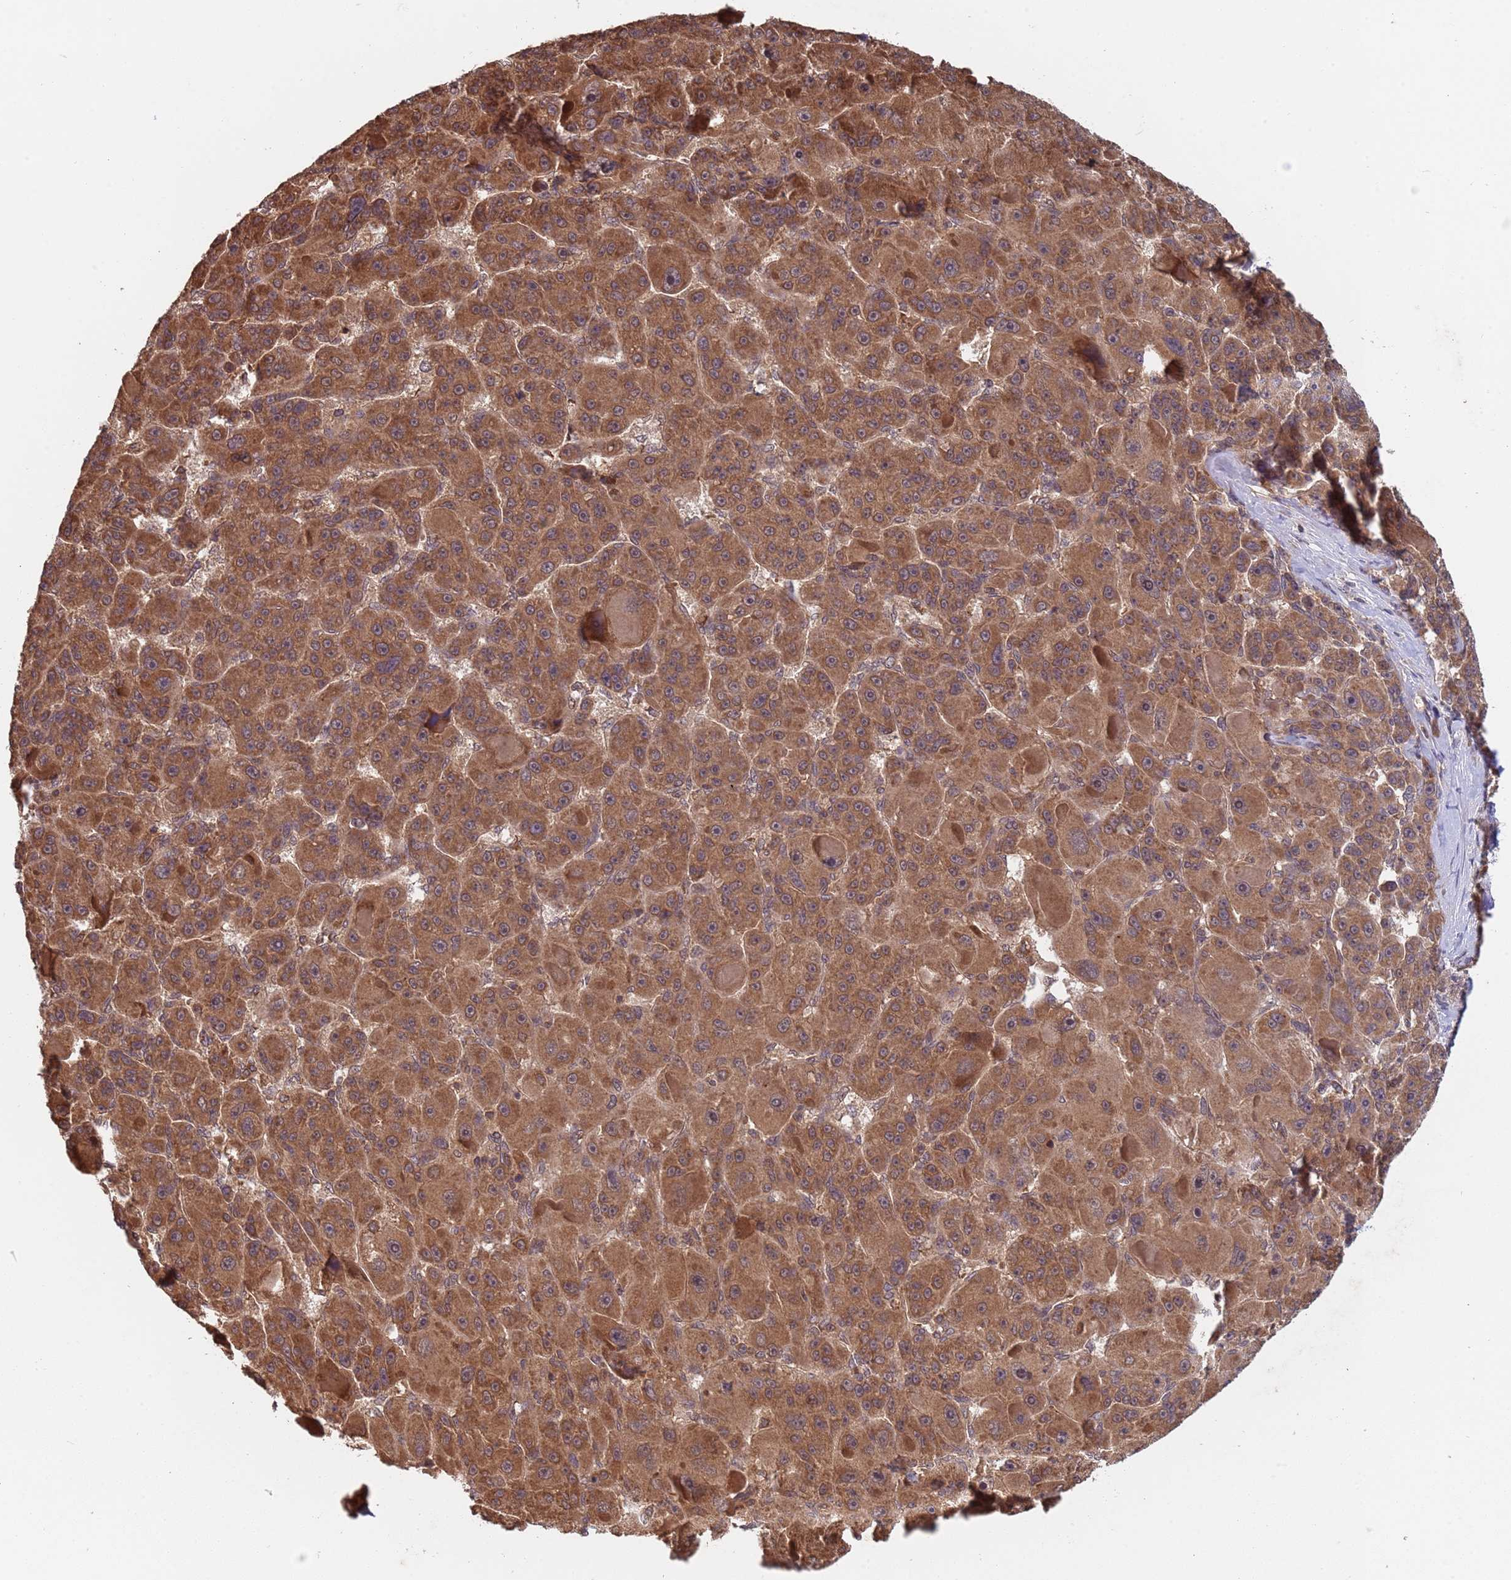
{"staining": {"intensity": "strong", "quantity": ">75%", "location": "cytoplasmic/membranous"}, "tissue": "liver cancer", "cell_type": "Tumor cells", "image_type": "cancer", "snomed": [{"axis": "morphology", "description": "Carcinoma, Hepatocellular, NOS"}, {"axis": "topography", "description": "Liver"}], "caption": "The immunohistochemical stain shows strong cytoplasmic/membranous staining in tumor cells of hepatocellular carcinoma (liver) tissue. The protein of interest is shown in brown color, while the nuclei are stained blue.", "gene": "ERI1", "patient": {"sex": "male", "age": 76}}